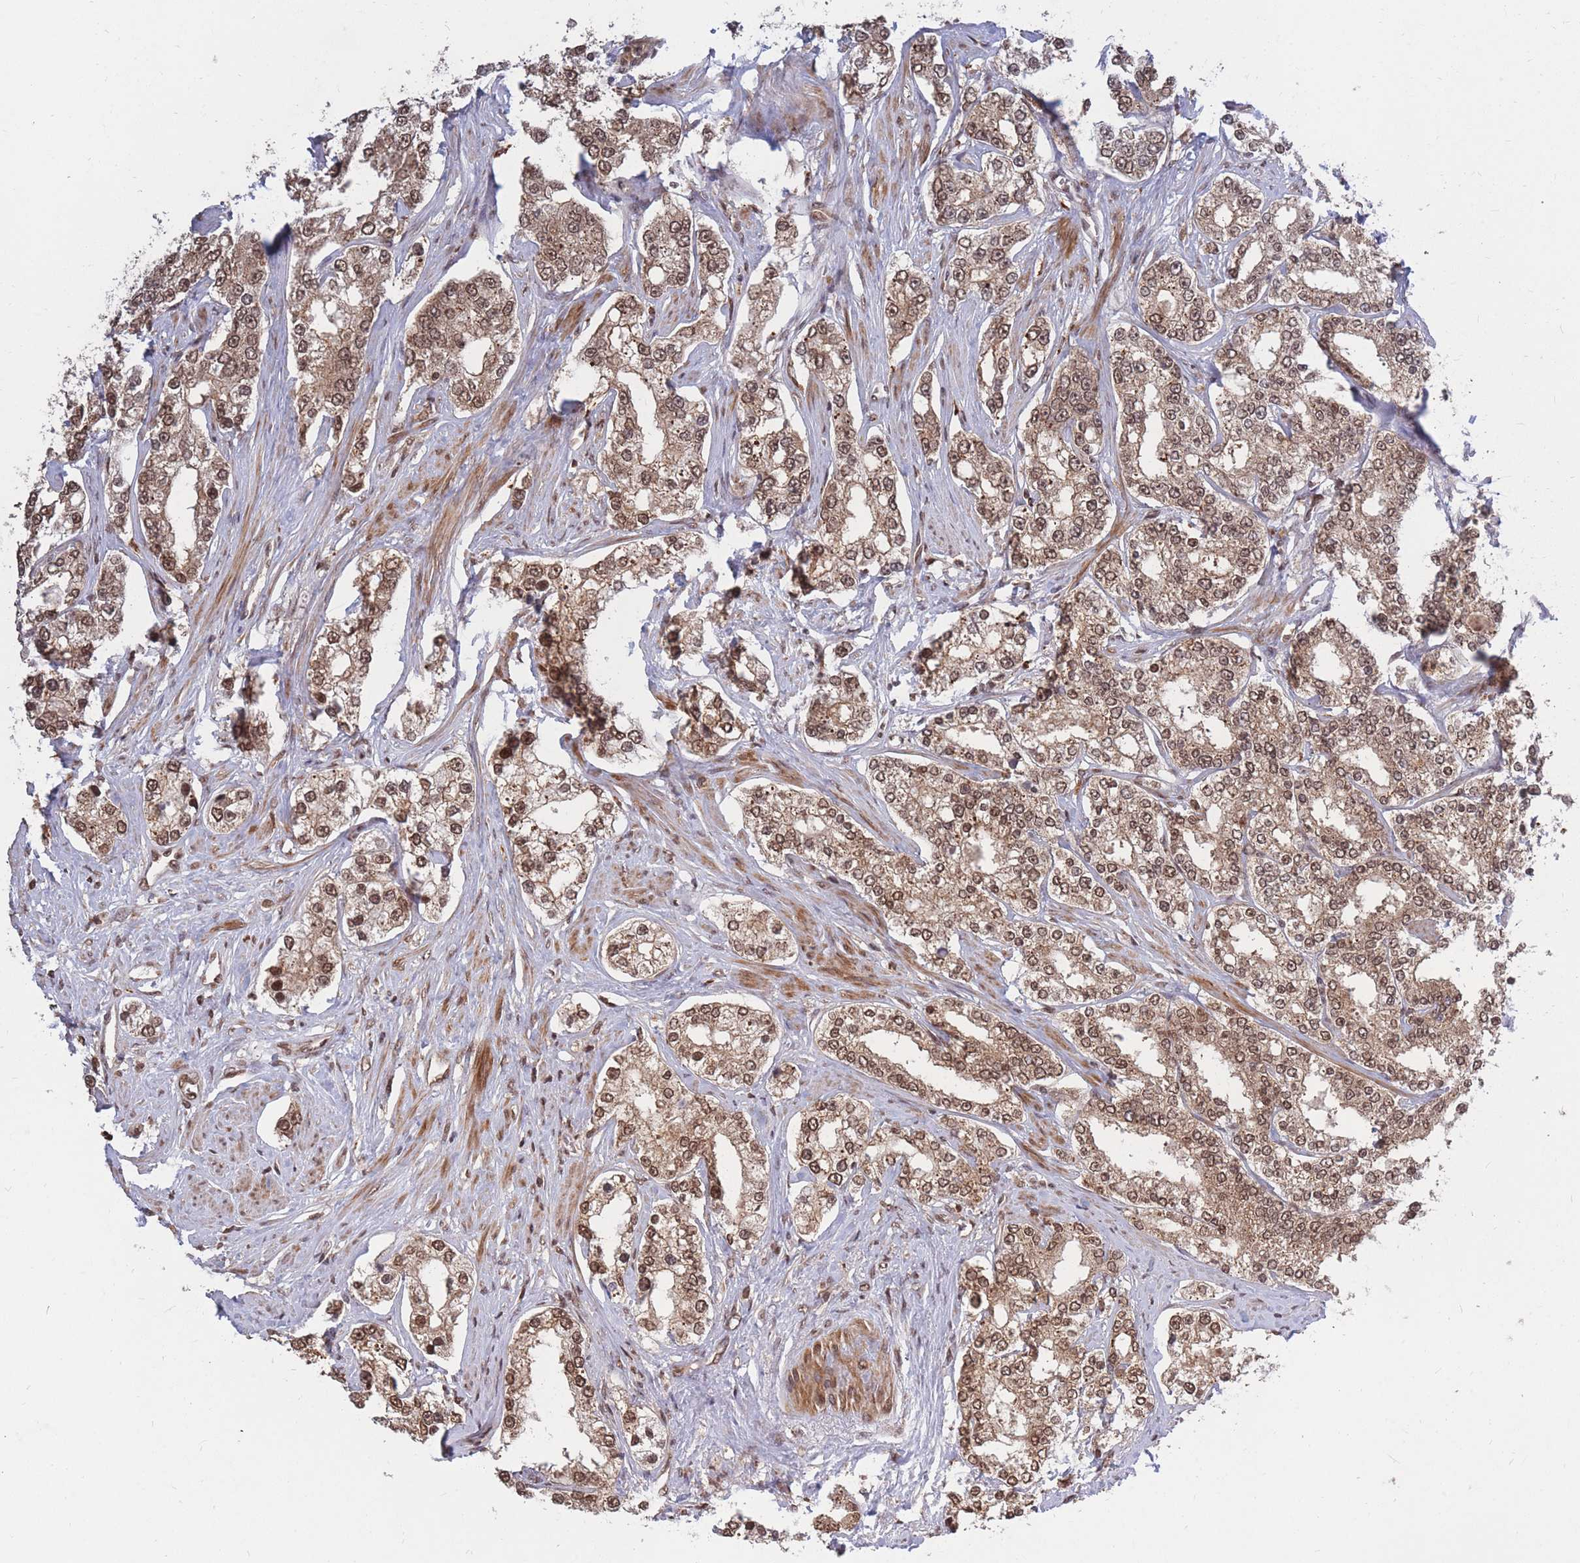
{"staining": {"intensity": "moderate", "quantity": ">75%", "location": "cytoplasmic/membranous,nuclear"}, "tissue": "prostate cancer", "cell_type": "Tumor cells", "image_type": "cancer", "snomed": [{"axis": "morphology", "description": "Normal tissue, NOS"}, {"axis": "morphology", "description": "Adenocarcinoma, High grade"}, {"axis": "topography", "description": "Prostate"}], "caption": "Immunohistochemical staining of human adenocarcinoma (high-grade) (prostate) reveals medium levels of moderate cytoplasmic/membranous and nuclear staining in about >75% of tumor cells. (DAB (3,3'-diaminobenzidine) IHC with brightfield microscopy, high magnification).", "gene": "SRA1", "patient": {"sex": "male", "age": 83}}